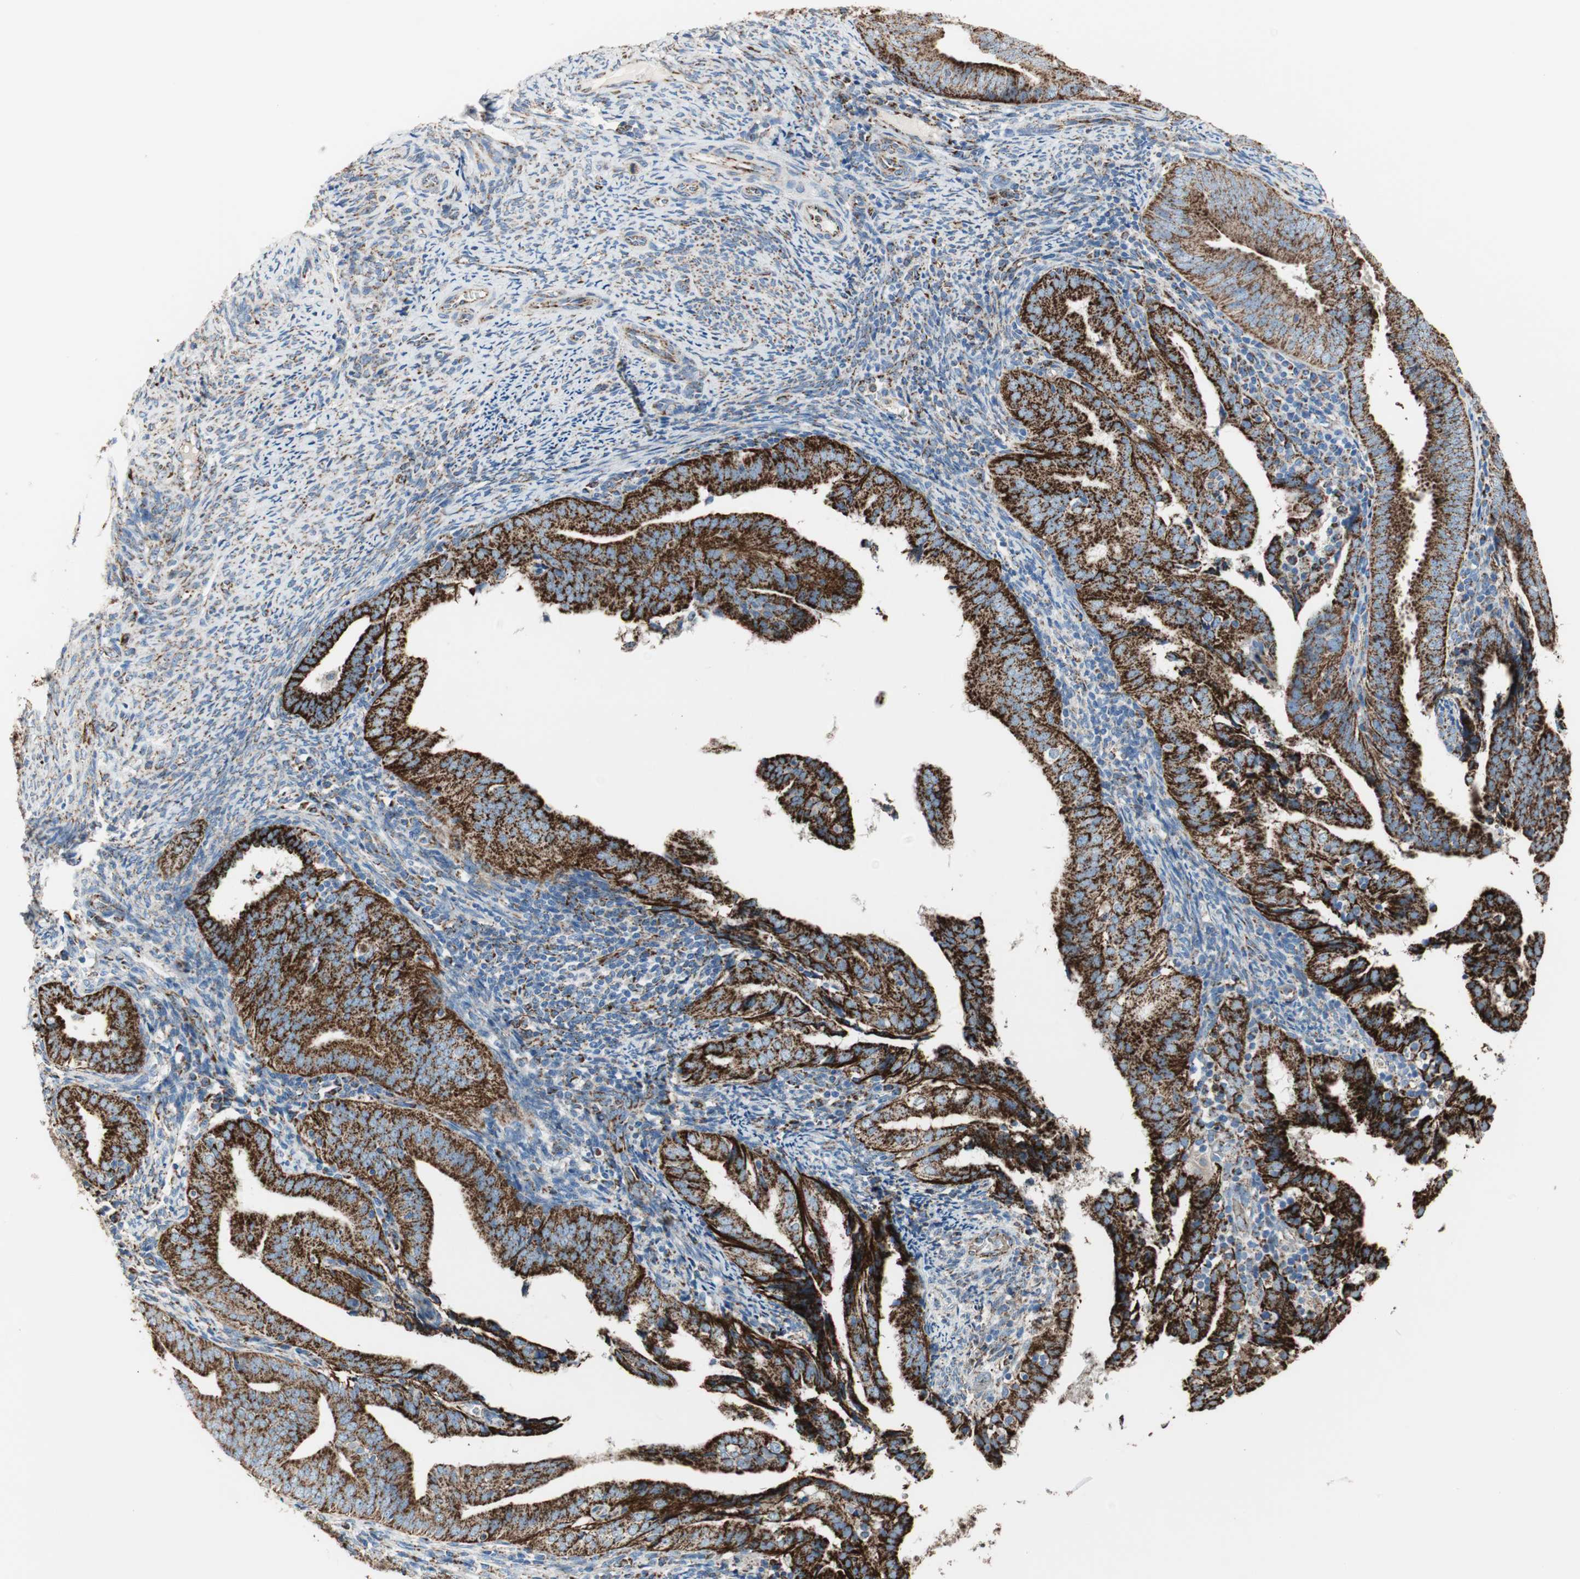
{"staining": {"intensity": "strong", "quantity": ">75%", "location": "cytoplasmic/membranous"}, "tissue": "endometrial cancer", "cell_type": "Tumor cells", "image_type": "cancer", "snomed": [{"axis": "morphology", "description": "Adenocarcinoma, NOS"}, {"axis": "topography", "description": "Endometrium"}], "caption": "Immunohistochemistry (DAB) staining of endometrial cancer (adenocarcinoma) exhibits strong cytoplasmic/membranous protein positivity in approximately >75% of tumor cells.", "gene": "TST", "patient": {"sex": "female", "age": 58}}